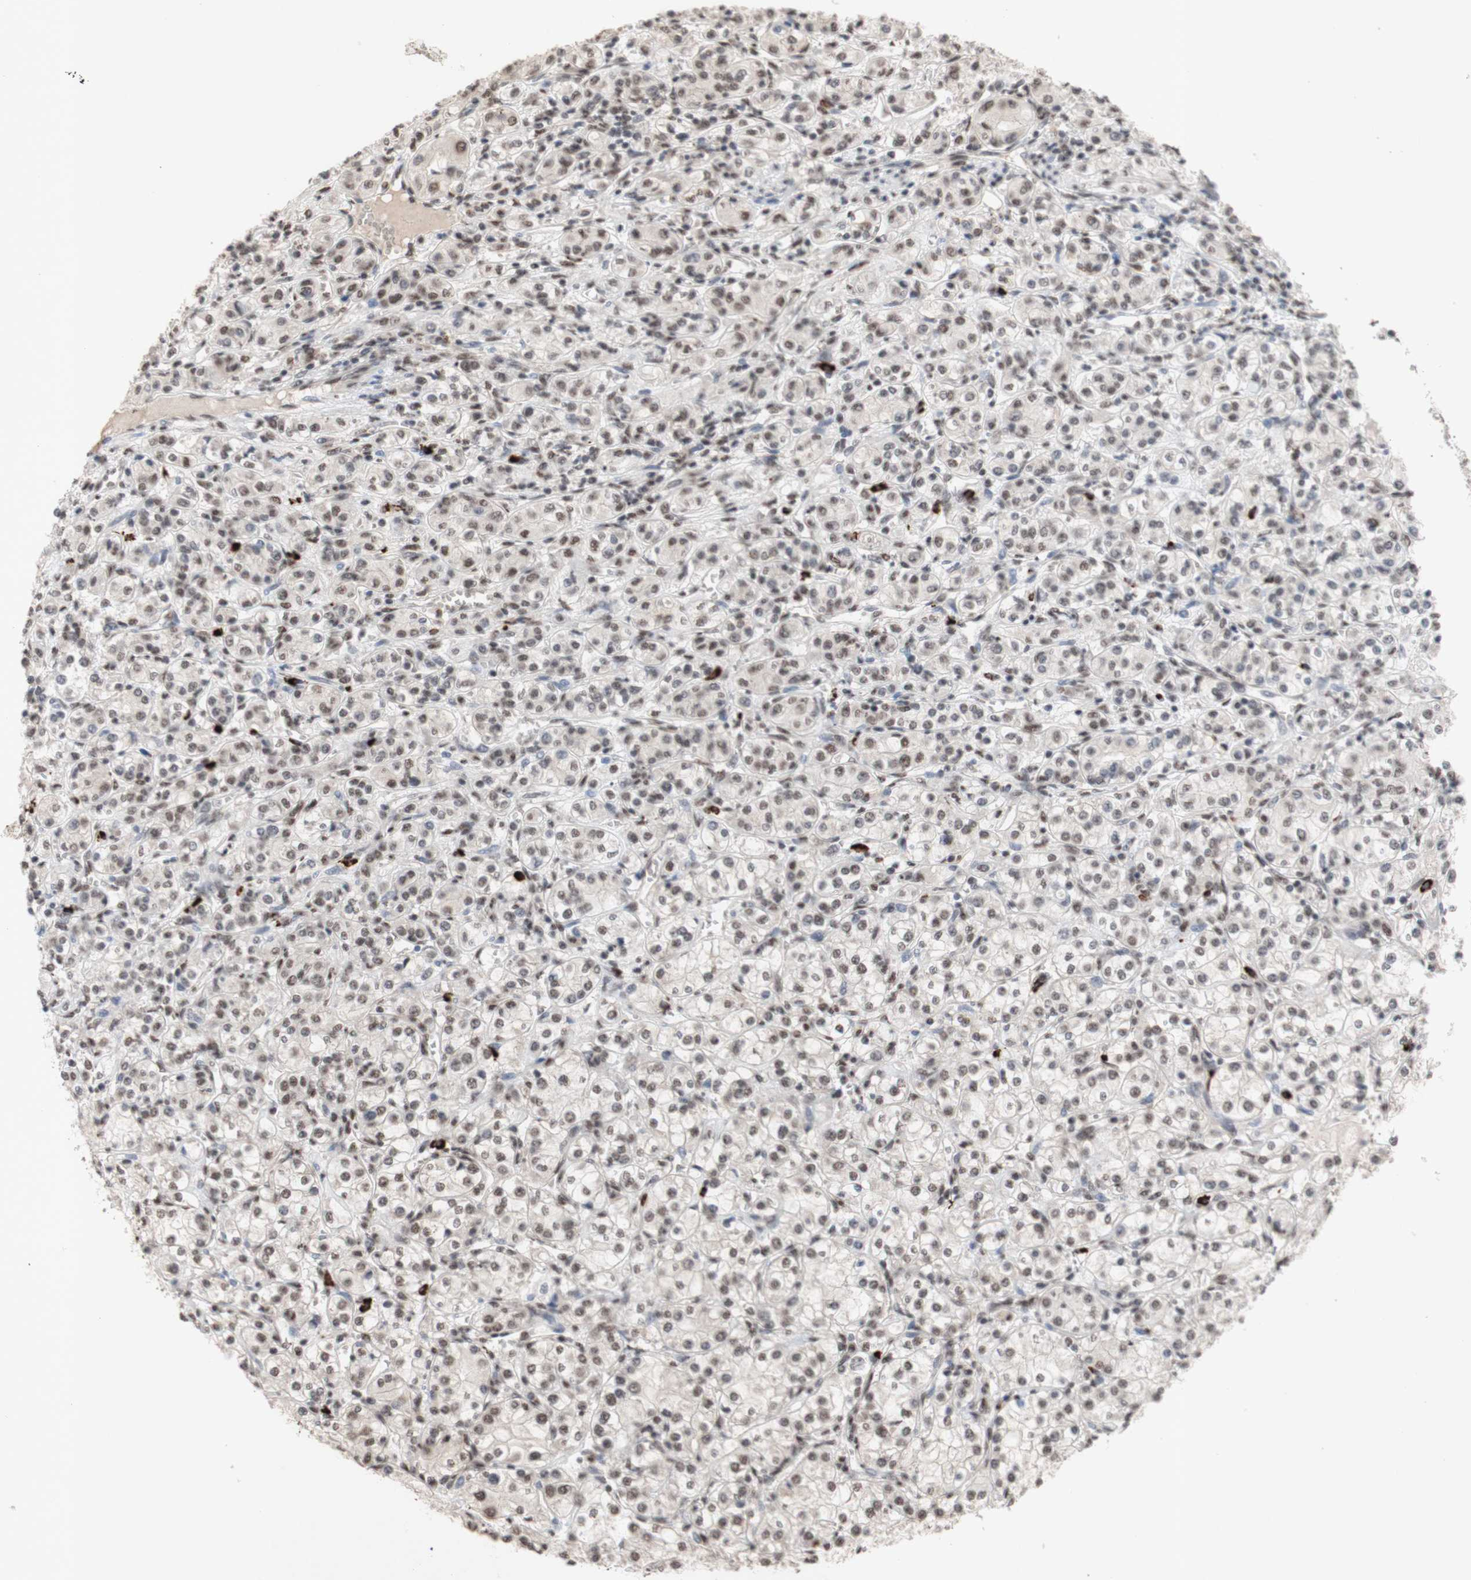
{"staining": {"intensity": "weak", "quantity": ">75%", "location": "nuclear"}, "tissue": "renal cancer", "cell_type": "Tumor cells", "image_type": "cancer", "snomed": [{"axis": "morphology", "description": "Adenocarcinoma, NOS"}, {"axis": "topography", "description": "Kidney"}], "caption": "Adenocarcinoma (renal) stained with a protein marker exhibits weak staining in tumor cells.", "gene": "SFPQ", "patient": {"sex": "male", "age": 77}}